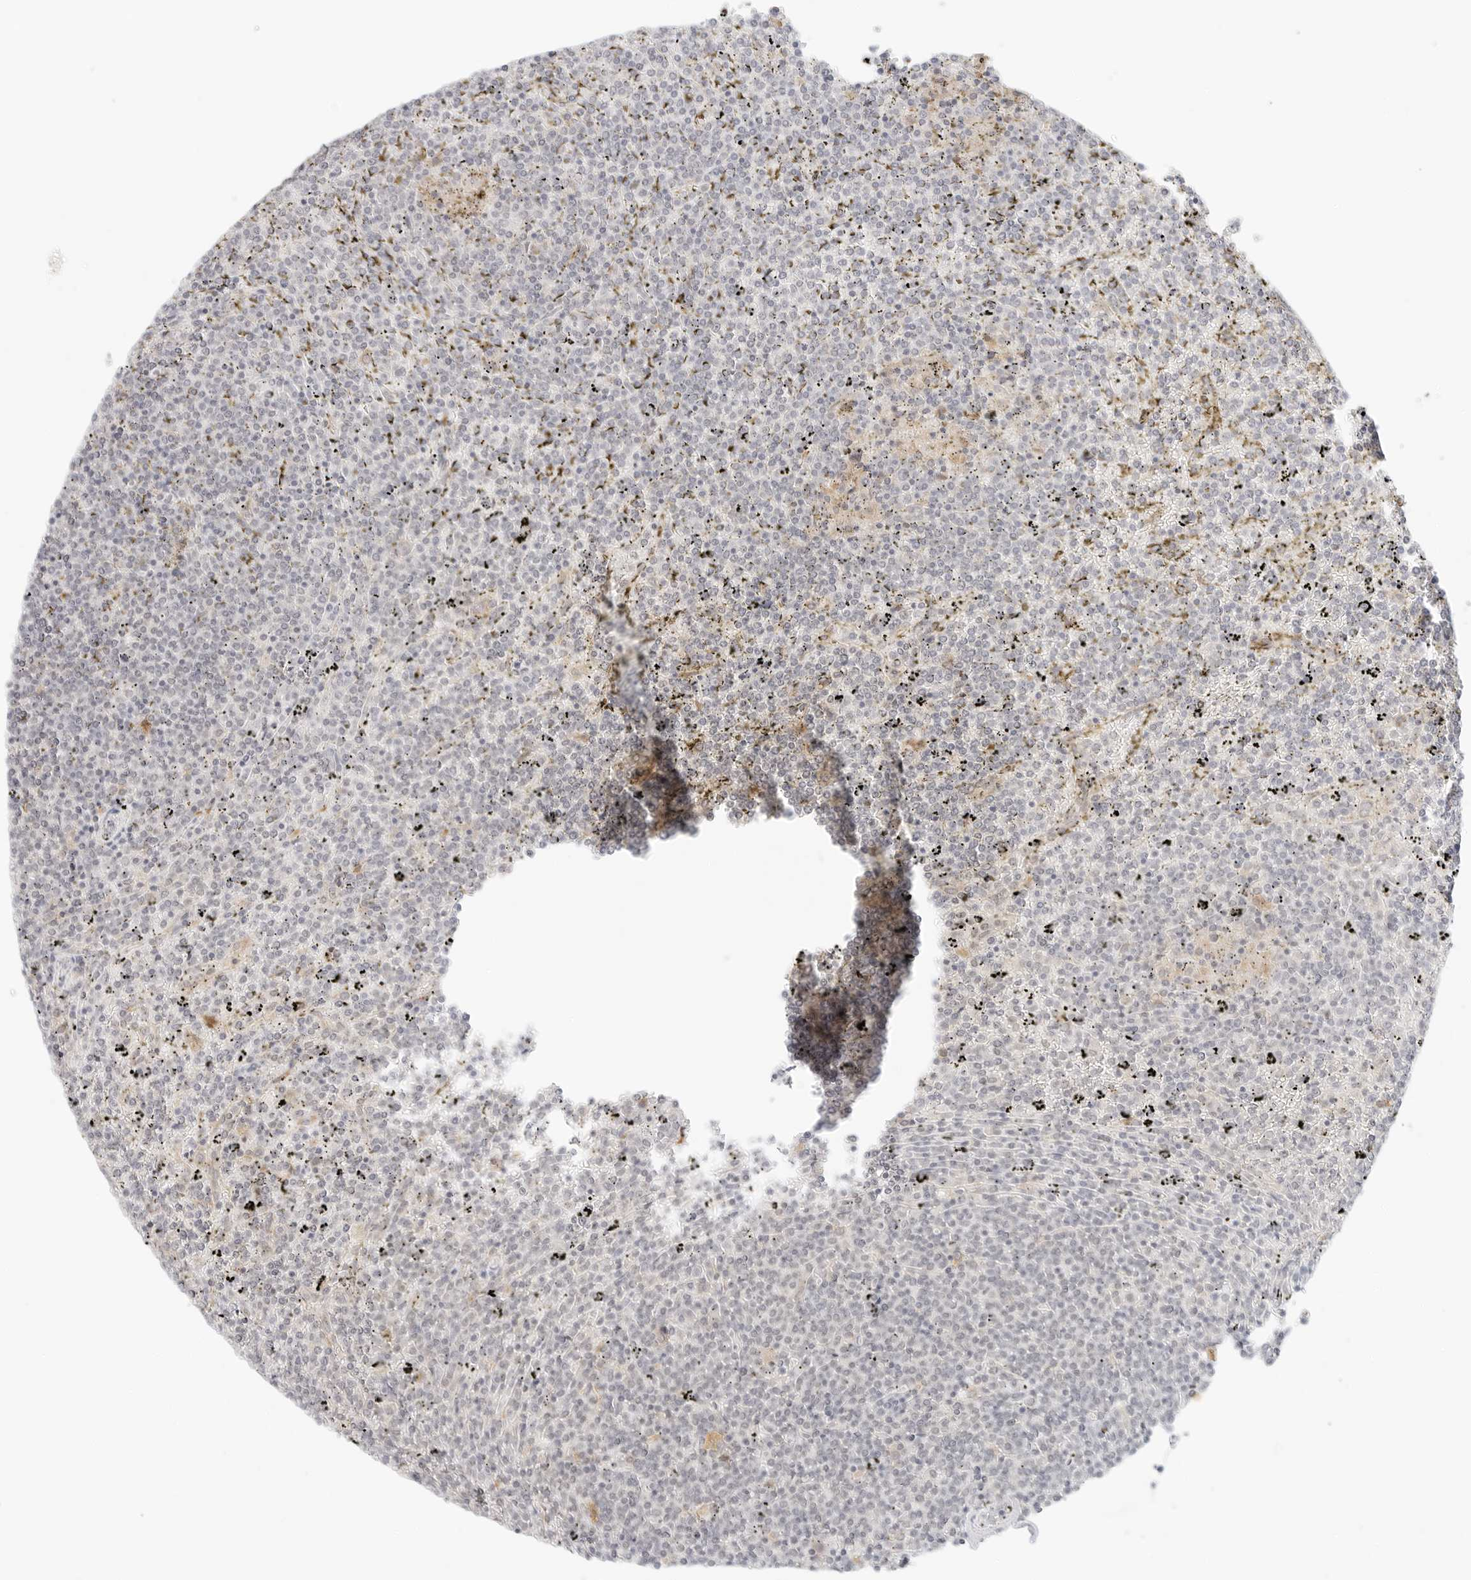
{"staining": {"intensity": "negative", "quantity": "none", "location": "none"}, "tissue": "lymphoma", "cell_type": "Tumor cells", "image_type": "cancer", "snomed": [{"axis": "morphology", "description": "Malignant lymphoma, non-Hodgkin's type, Low grade"}, {"axis": "topography", "description": "Spleen"}], "caption": "Tumor cells show no significant protein staining in lymphoma. (DAB immunohistochemistry visualized using brightfield microscopy, high magnification).", "gene": "NEO1", "patient": {"sex": "female", "age": 19}}